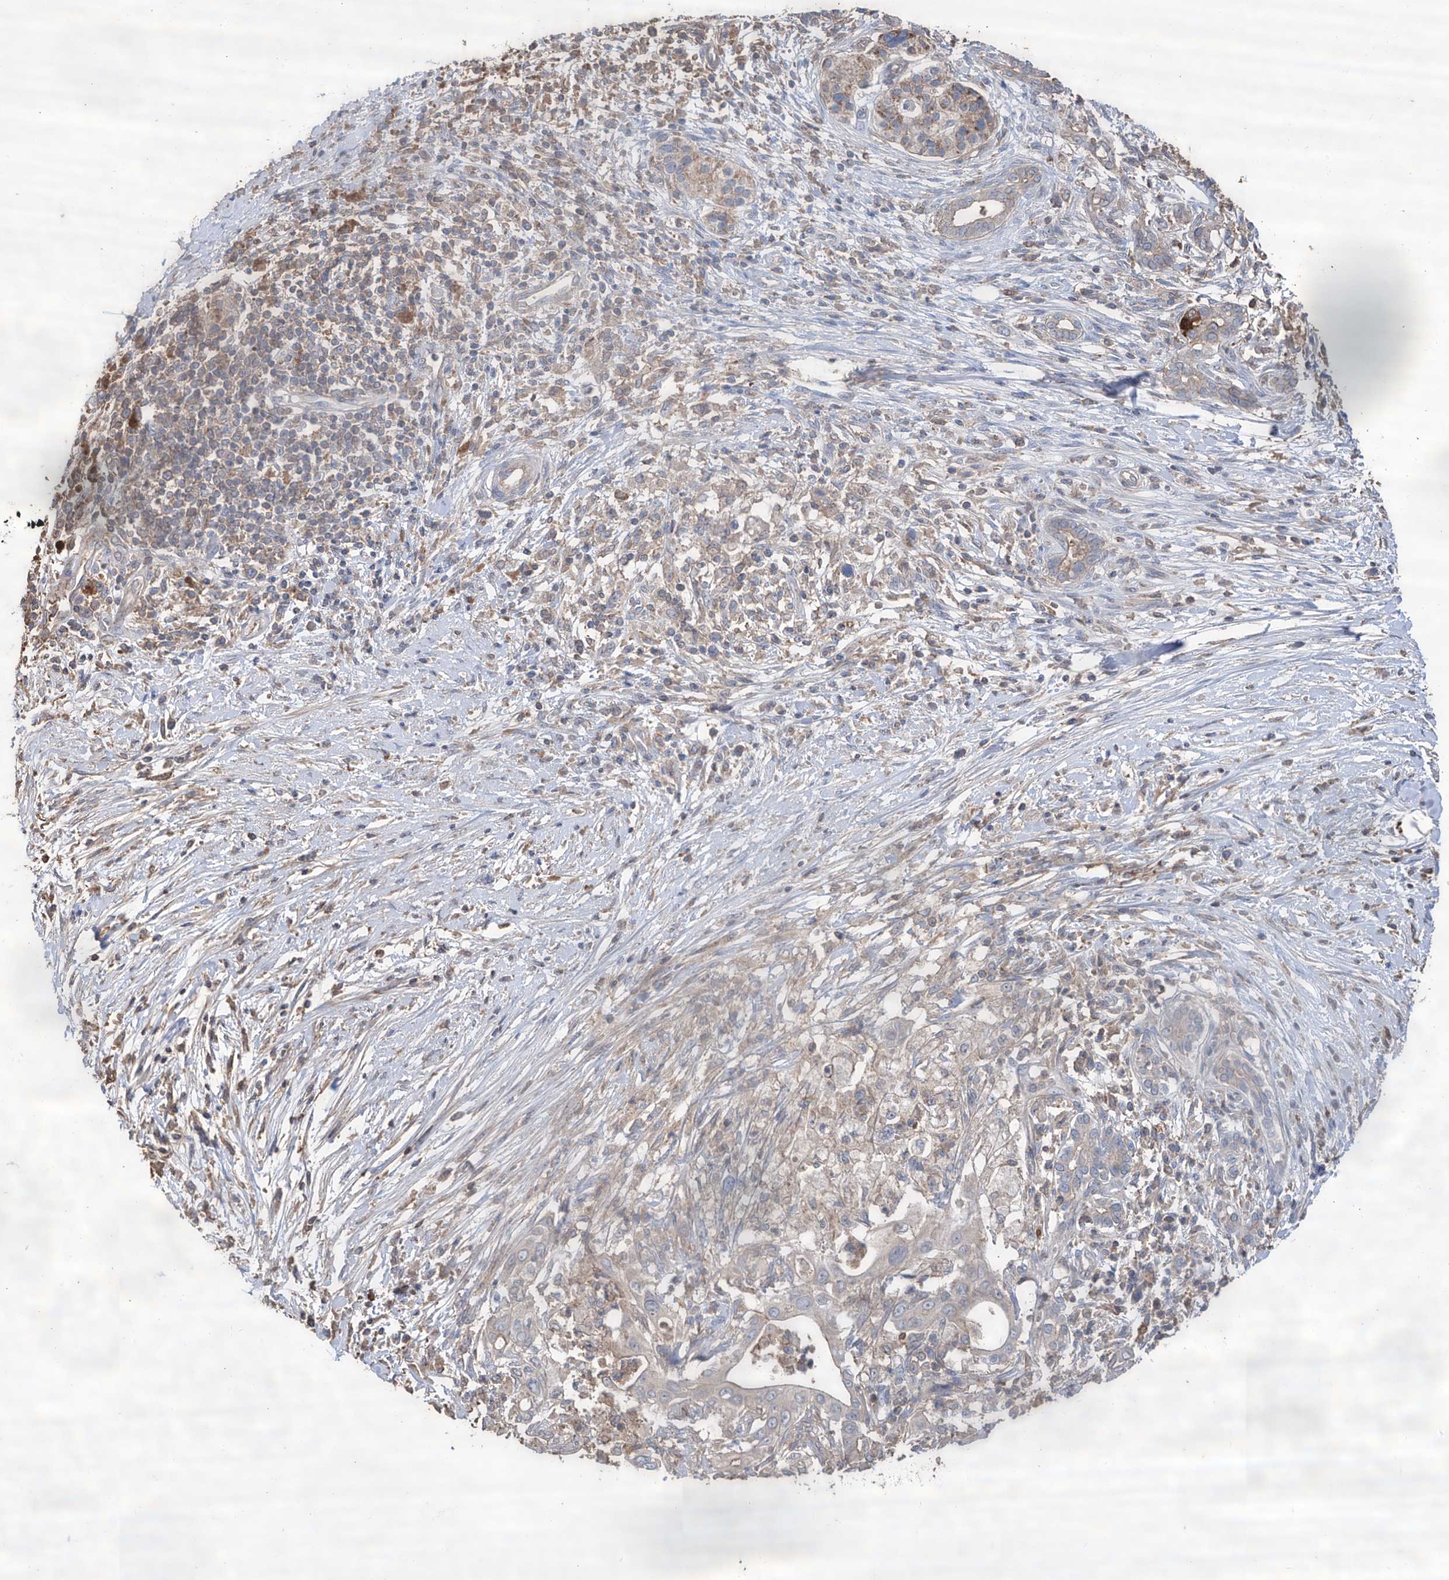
{"staining": {"intensity": "weak", "quantity": "<25%", "location": "cytoplasmic/membranous"}, "tissue": "pancreatic cancer", "cell_type": "Tumor cells", "image_type": "cancer", "snomed": [{"axis": "morphology", "description": "Adenocarcinoma, NOS"}, {"axis": "topography", "description": "Pancreas"}], "caption": "IHC photomicrograph of neoplastic tissue: human pancreatic cancer (adenocarcinoma) stained with DAB reveals no significant protein positivity in tumor cells.", "gene": "EDN1", "patient": {"sex": "male", "age": 58}}